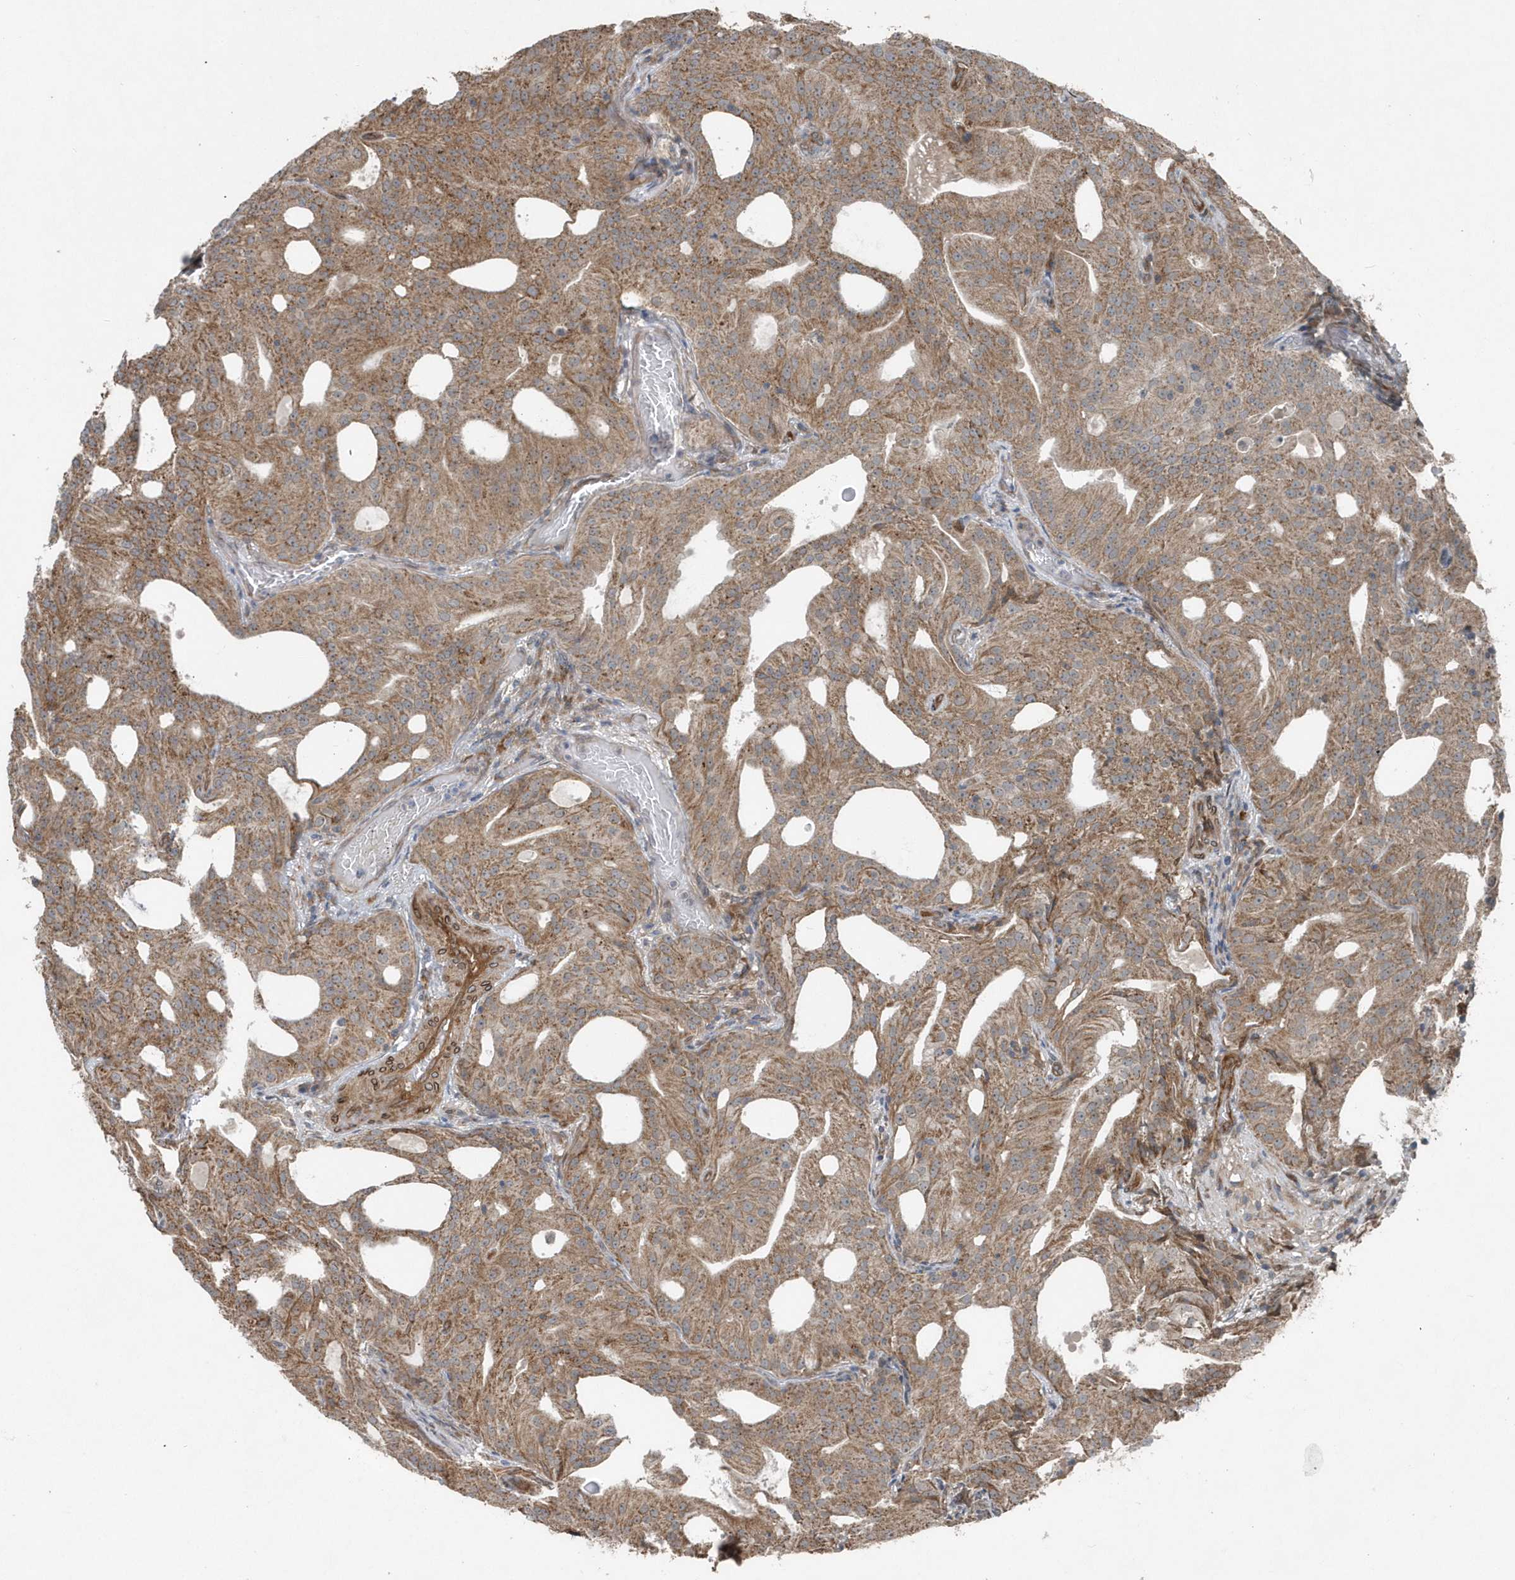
{"staining": {"intensity": "moderate", "quantity": ">75%", "location": "cytoplasmic/membranous"}, "tissue": "prostate cancer", "cell_type": "Tumor cells", "image_type": "cancer", "snomed": [{"axis": "morphology", "description": "Adenocarcinoma, Low grade"}, {"axis": "topography", "description": "Prostate"}], "caption": "Protein staining demonstrates moderate cytoplasmic/membranous positivity in approximately >75% of tumor cells in prostate cancer (low-grade adenocarcinoma).", "gene": "MCC", "patient": {"sex": "male", "age": 88}}